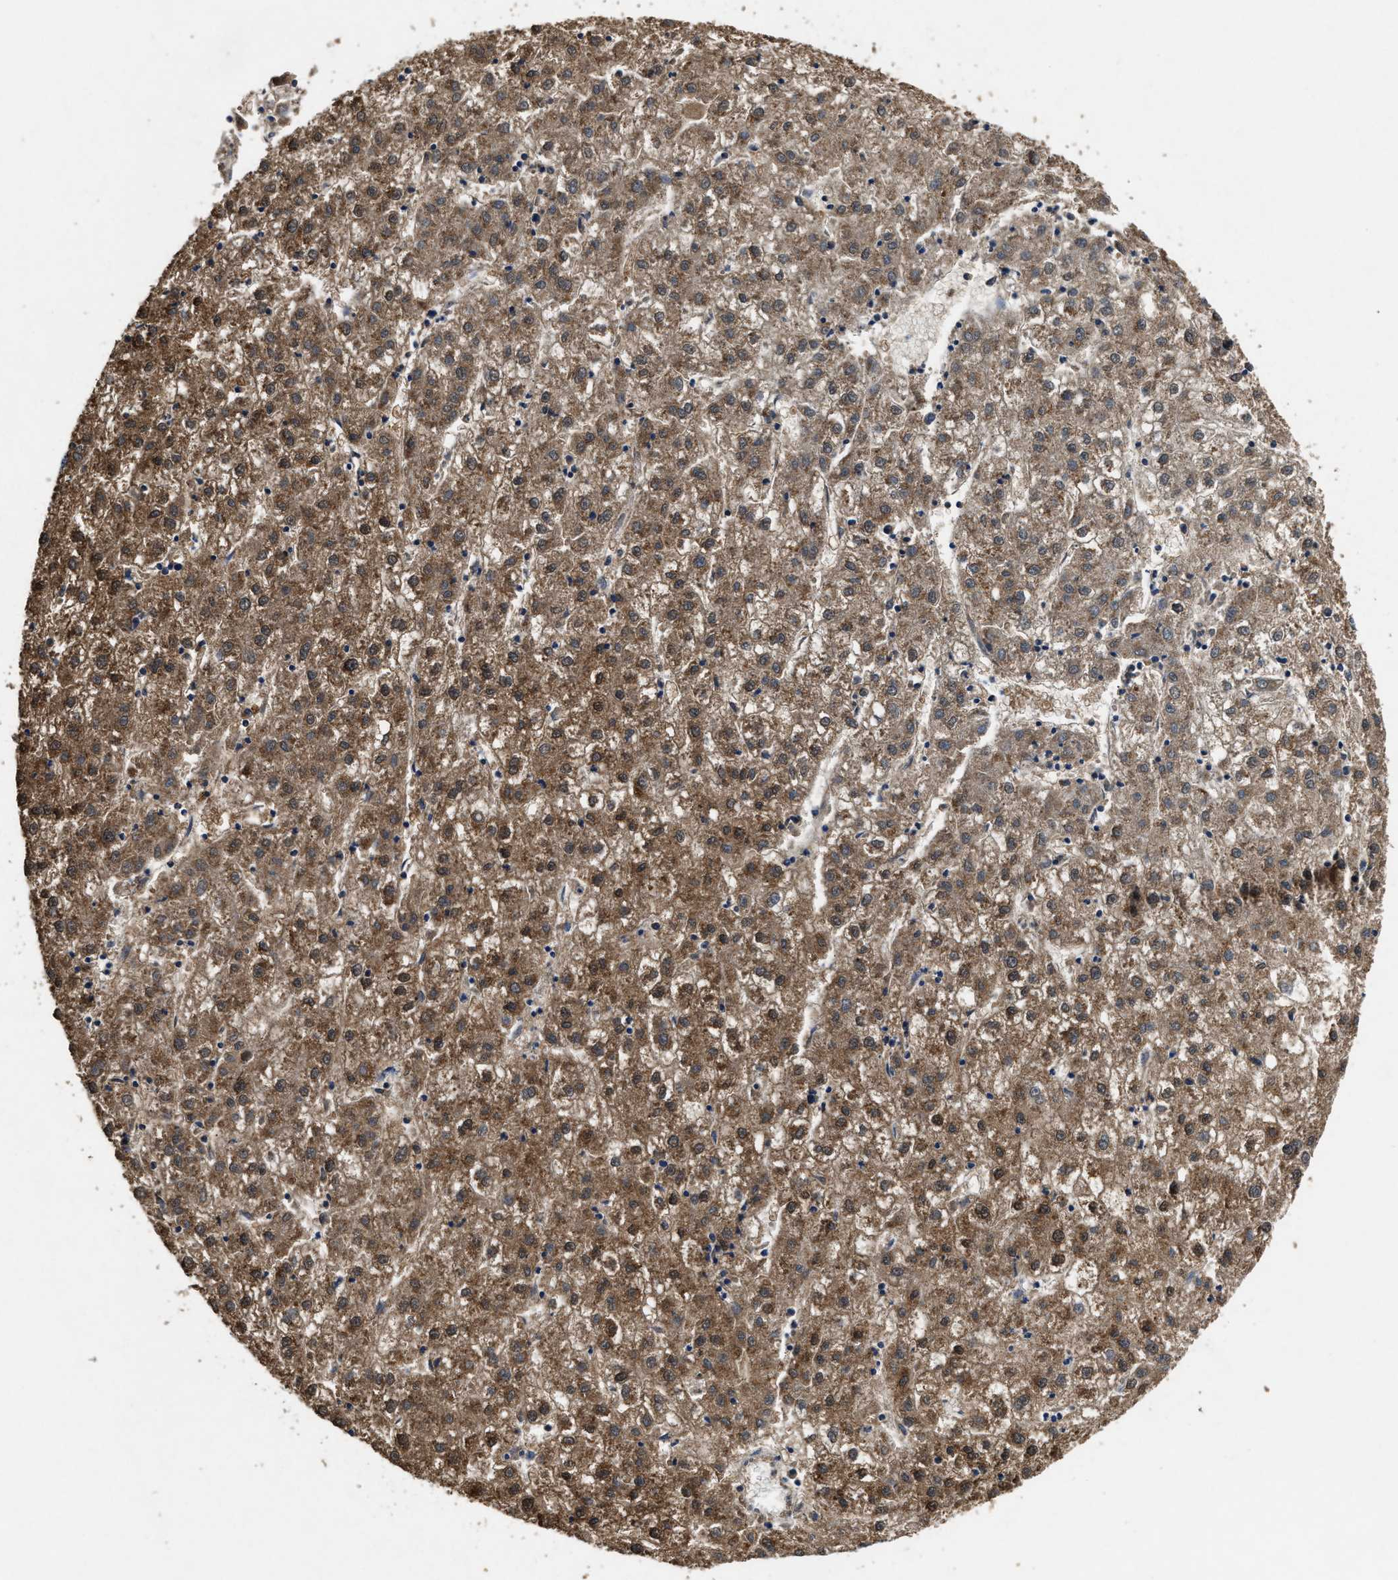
{"staining": {"intensity": "moderate", "quantity": ">75%", "location": "cytoplasmic/membranous,nuclear"}, "tissue": "liver cancer", "cell_type": "Tumor cells", "image_type": "cancer", "snomed": [{"axis": "morphology", "description": "Carcinoma, Hepatocellular, NOS"}, {"axis": "topography", "description": "Liver"}], "caption": "Immunohistochemistry (IHC) histopathology image of liver cancer stained for a protein (brown), which exhibits medium levels of moderate cytoplasmic/membranous and nuclear staining in approximately >75% of tumor cells.", "gene": "ACAT2", "patient": {"sex": "male", "age": 72}}